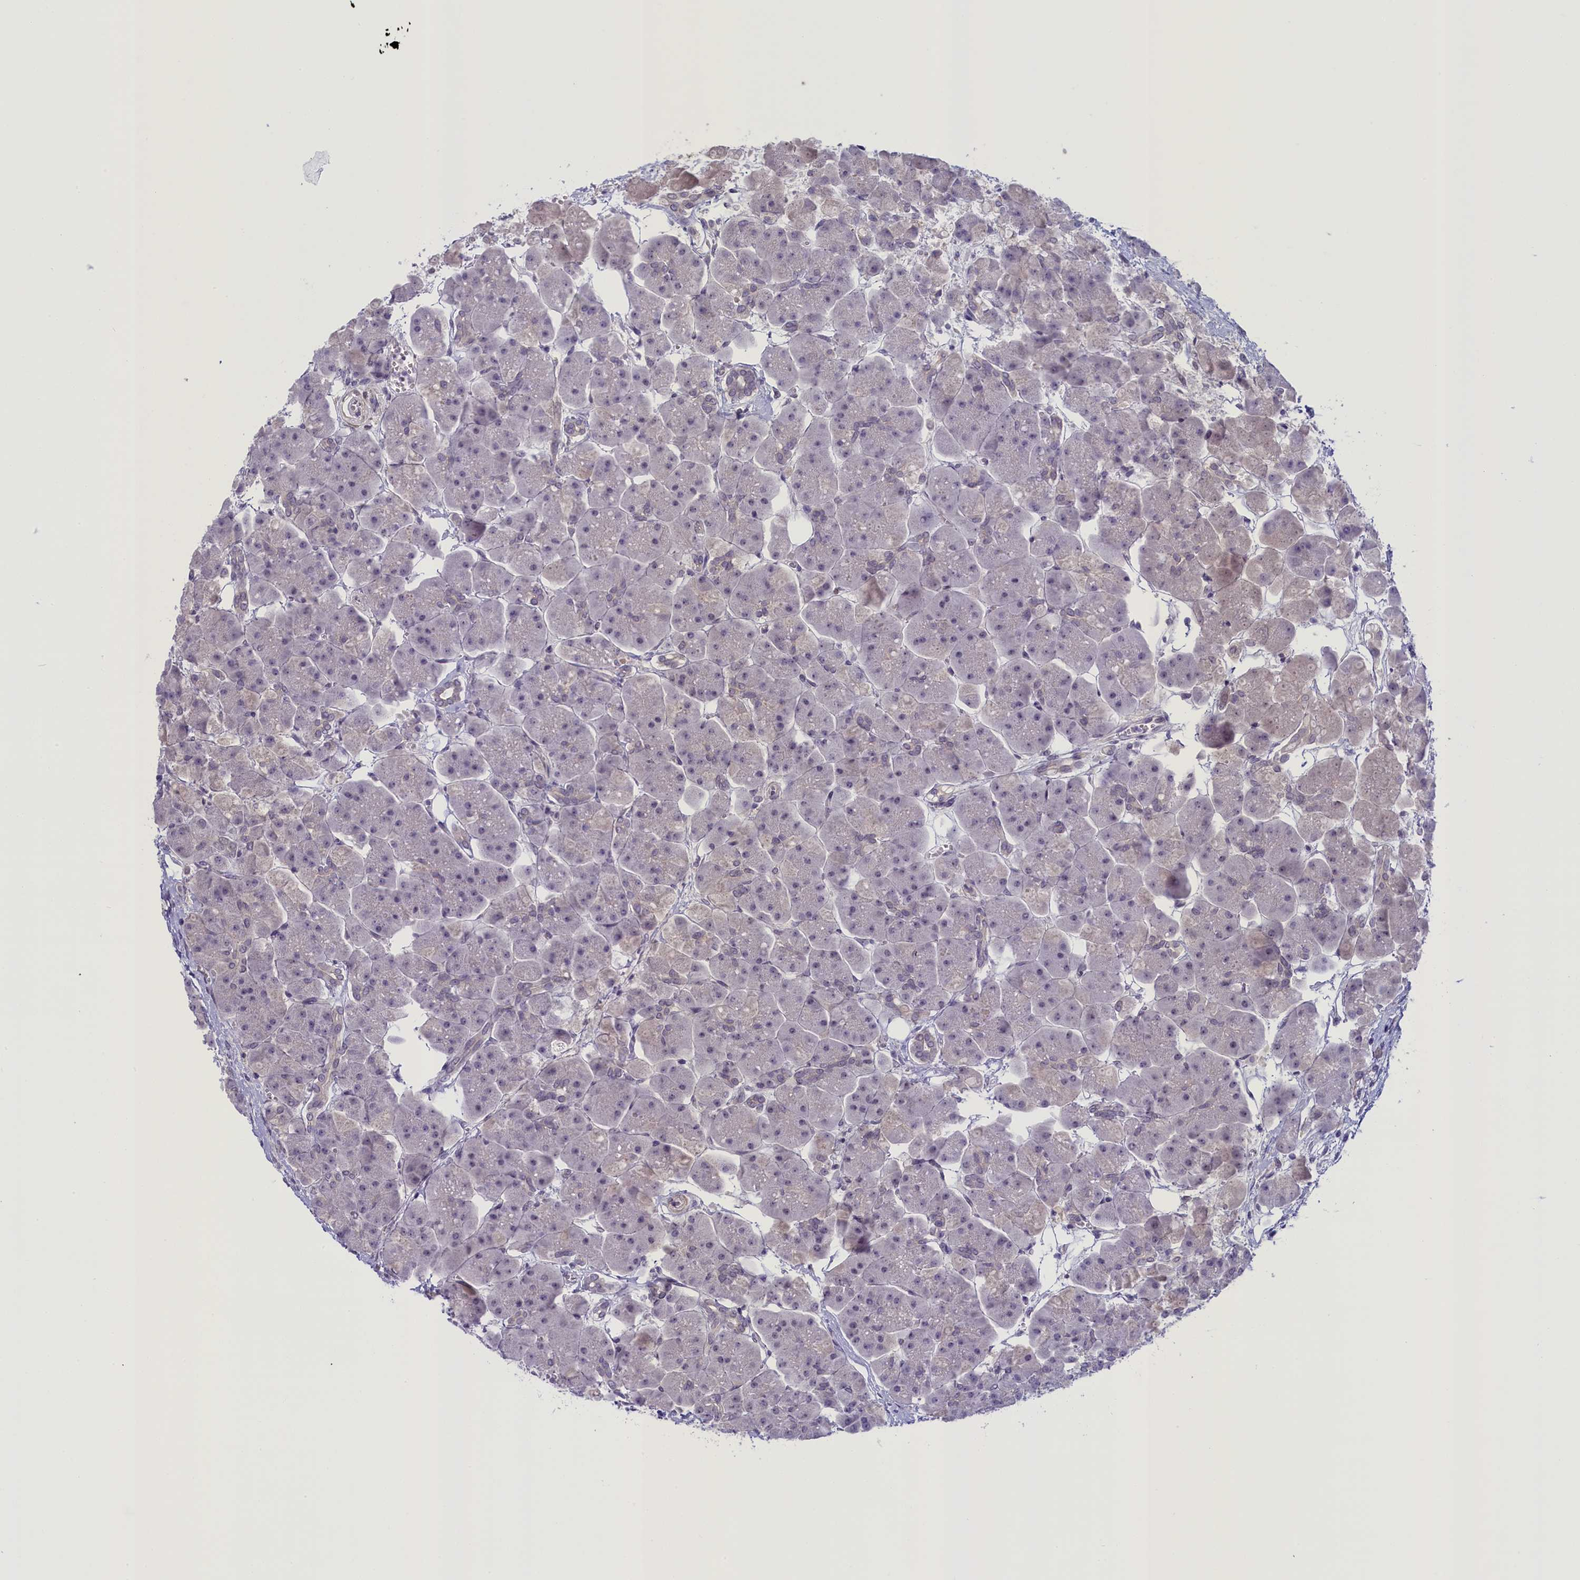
{"staining": {"intensity": "weak", "quantity": "<25%", "location": "nuclear"}, "tissue": "pancreas", "cell_type": "Exocrine glandular cells", "image_type": "normal", "snomed": [{"axis": "morphology", "description": "Normal tissue, NOS"}, {"axis": "topography", "description": "Pancreas"}], "caption": "High power microscopy micrograph of an IHC image of normal pancreas, revealing no significant positivity in exocrine glandular cells.", "gene": "CRAMP1", "patient": {"sex": "male", "age": 66}}